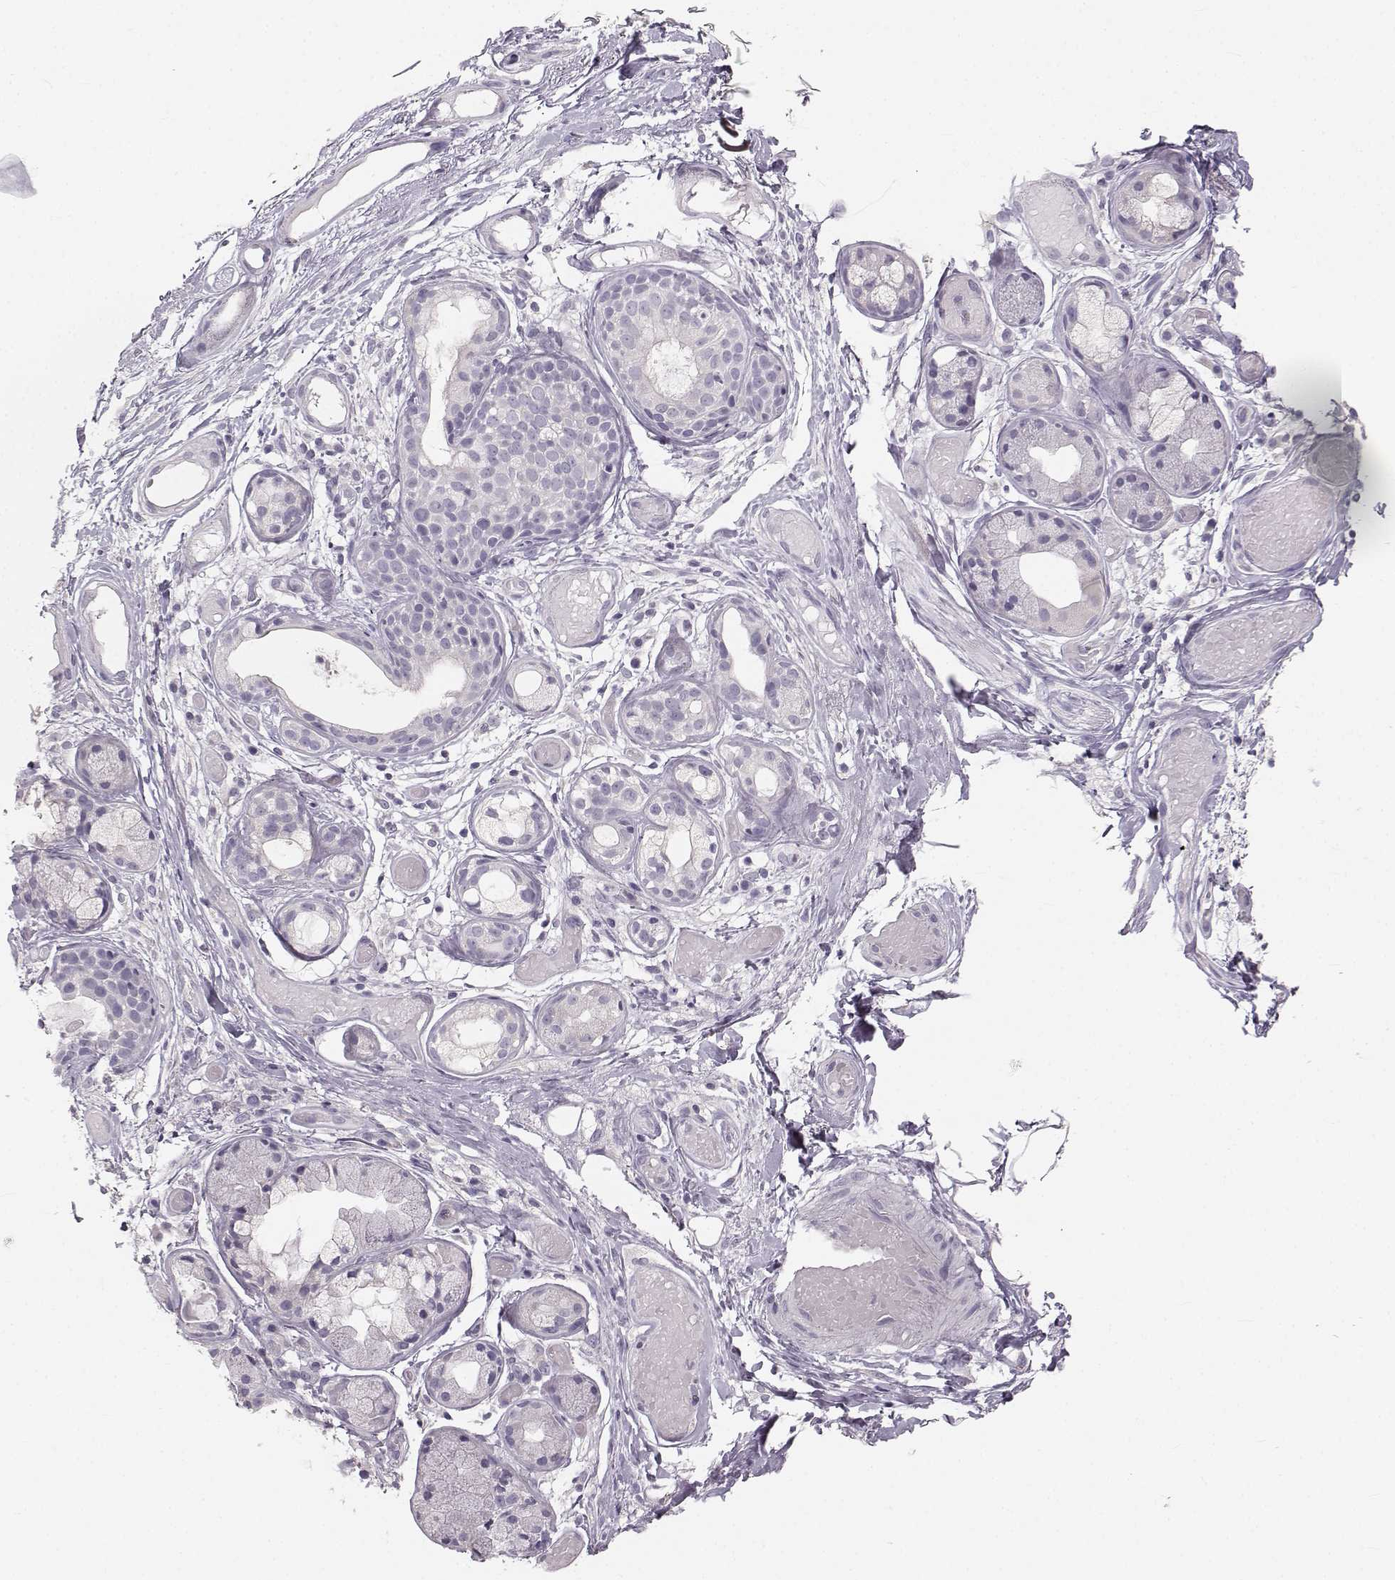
{"staining": {"intensity": "negative", "quantity": "none", "location": "none"}, "tissue": "adipose tissue", "cell_type": "Adipocytes", "image_type": "normal", "snomed": [{"axis": "morphology", "description": "Normal tissue, NOS"}, {"axis": "topography", "description": "Cartilage tissue"}], "caption": "High power microscopy micrograph of an immunohistochemistry image of benign adipose tissue, revealing no significant expression in adipocytes. (DAB immunohistochemistry (IHC), high magnification).", "gene": "OIP5", "patient": {"sex": "male", "age": 62}}